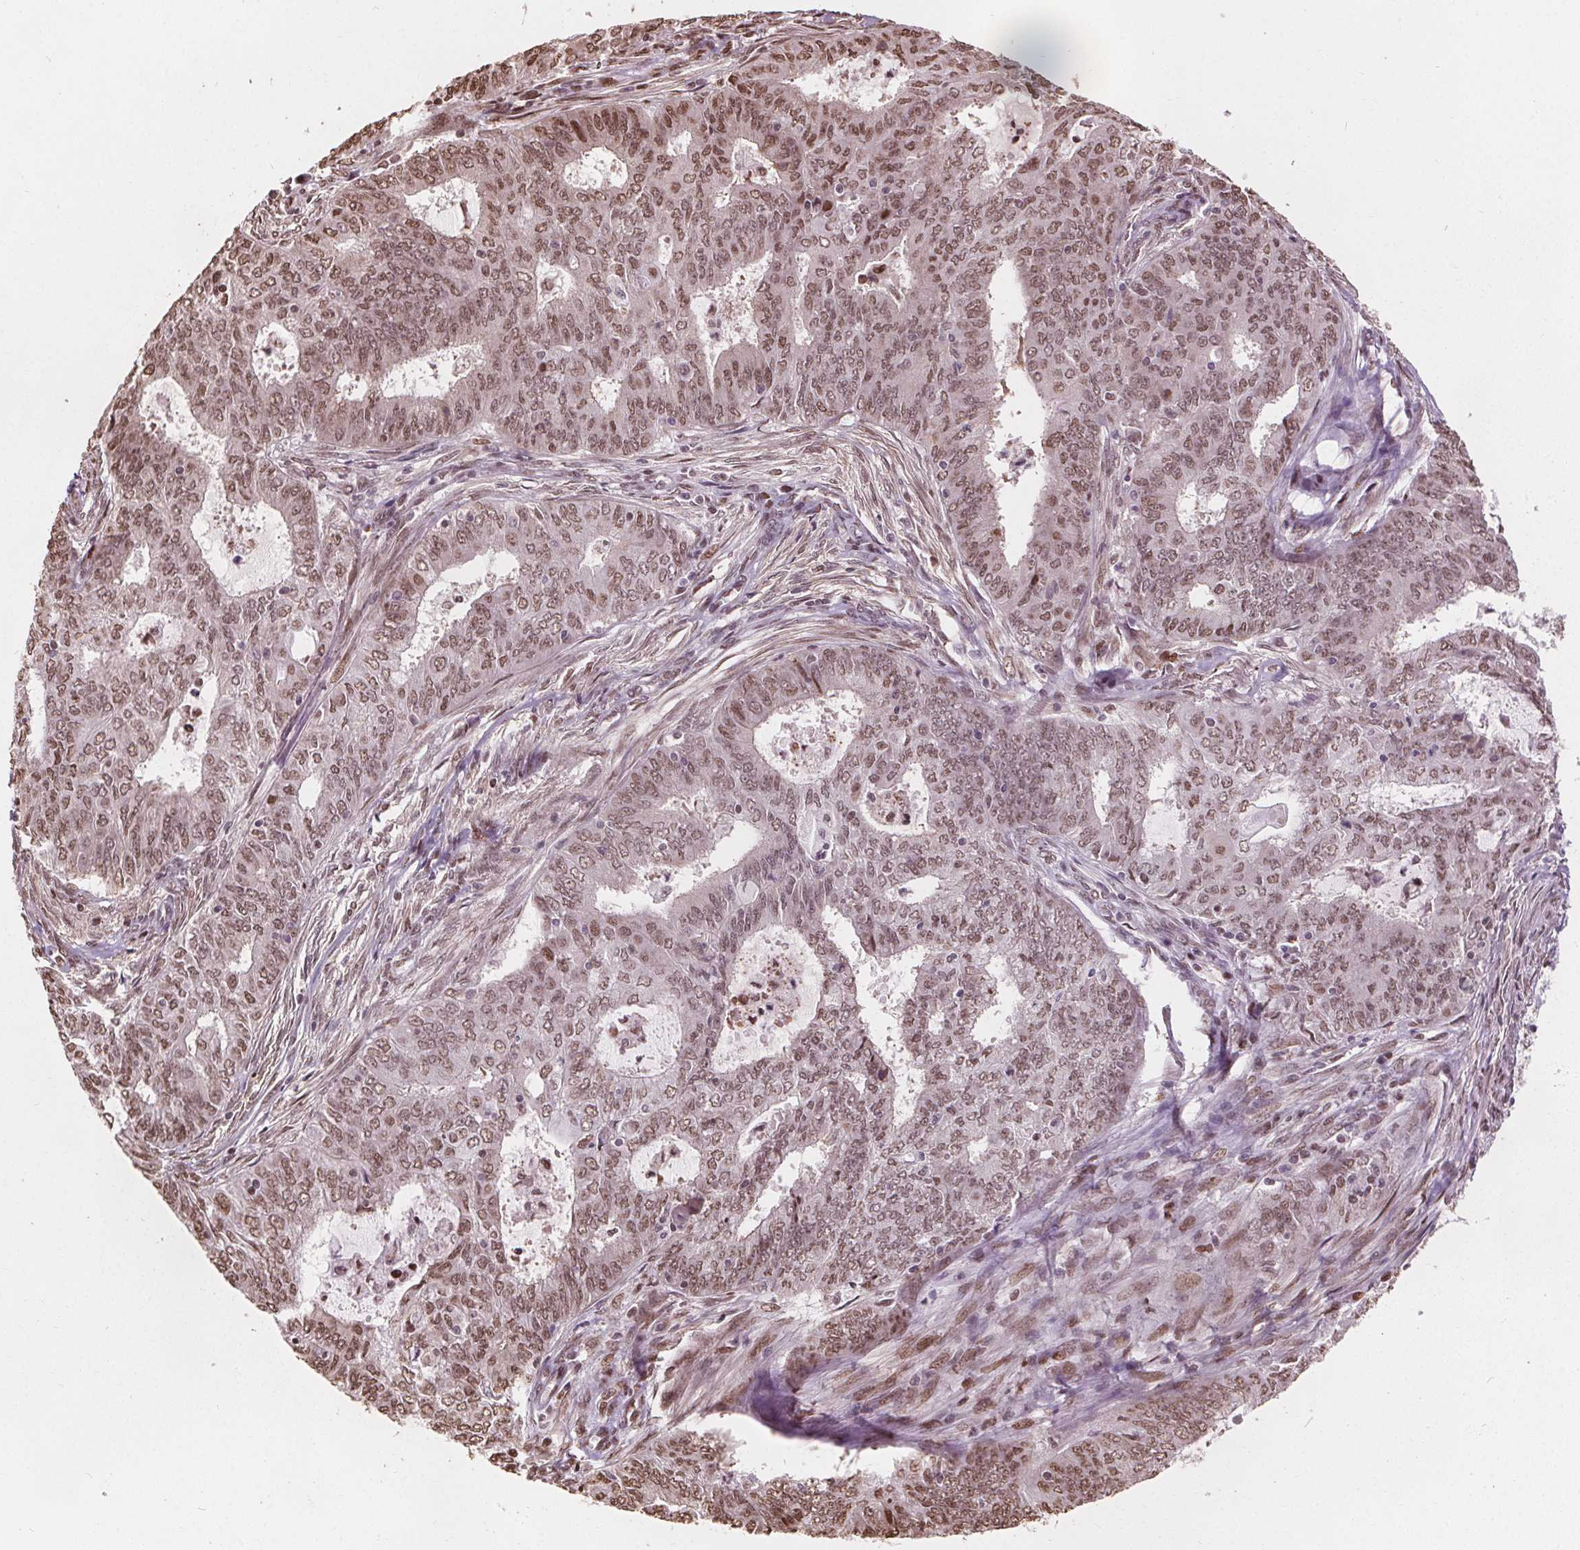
{"staining": {"intensity": "moderate", "quantity": ">75%", "location": "nuclear"}, "tissue": "endometrial cancer", "cell_type": "Tumor cells", "image_type": "cancer", "snomed": [{"axis": "morphology", "description": "Adenocarcinoma, NOS"}, {"axis": "topography", "description": "Endometrium"}], "caption": "Endometrial adenocarcinoma tissue shows moderate nuclear expression in approximately >75% of tumor cells", "gene": "ISLR2", "patient": {"sex": "female", "age": 62}}